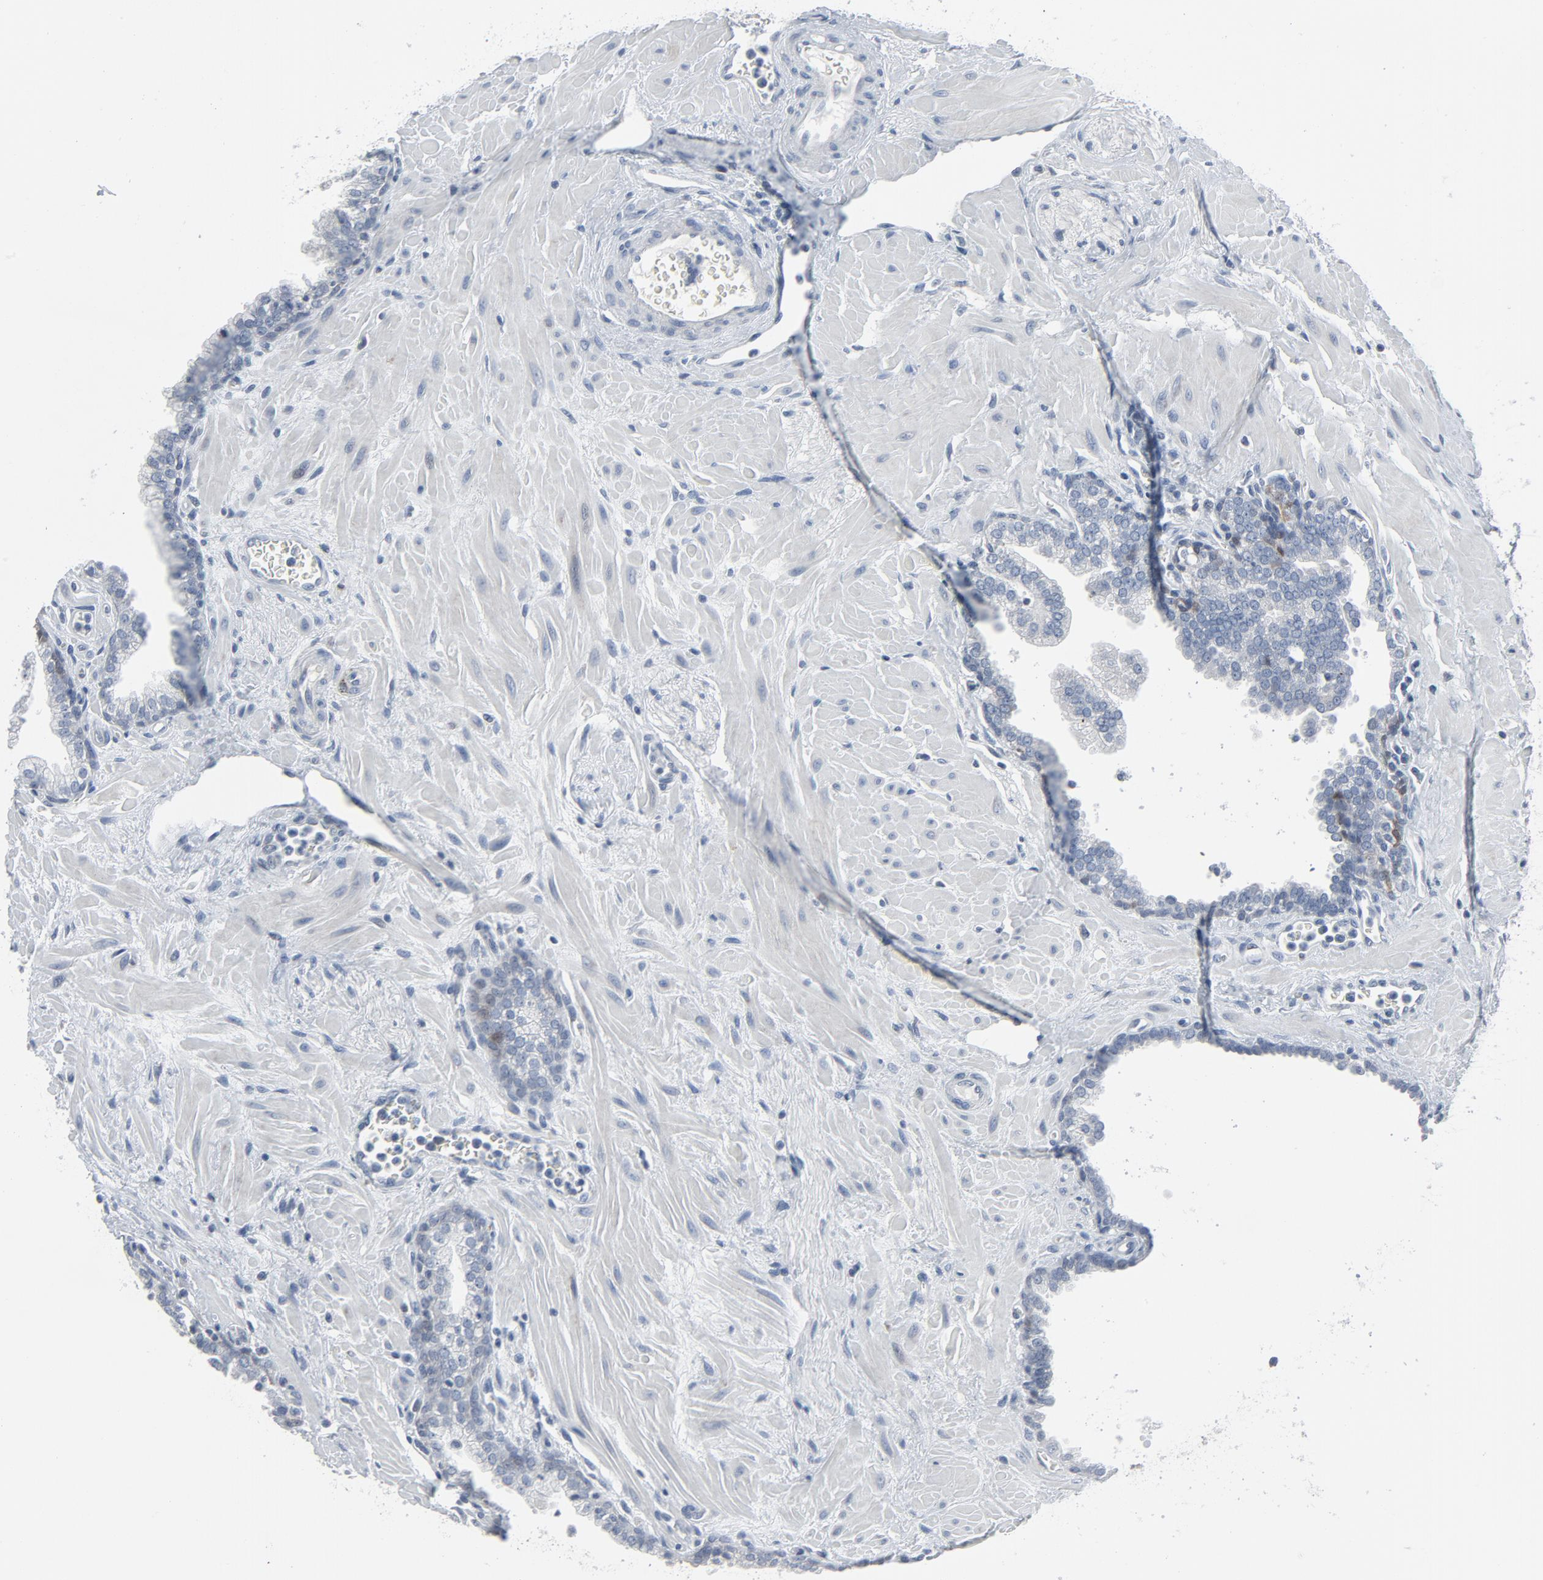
{"staining": {"intensity": "negative", "quantity": "none", "location": "none"}, "tissue": "prostate", "cell_type": "Glandular cells", "image_type": "normal", "snomed": [{"axis": "morphology", "description": "Normal tissue, NOS"}, {"axis": "topography", "description": "Prostate"}], "caption": "IHC of normal prostate displays no staining in glandular cells.", "gene": "GPX2", "patient": {"sex": "male", "age": 60}}